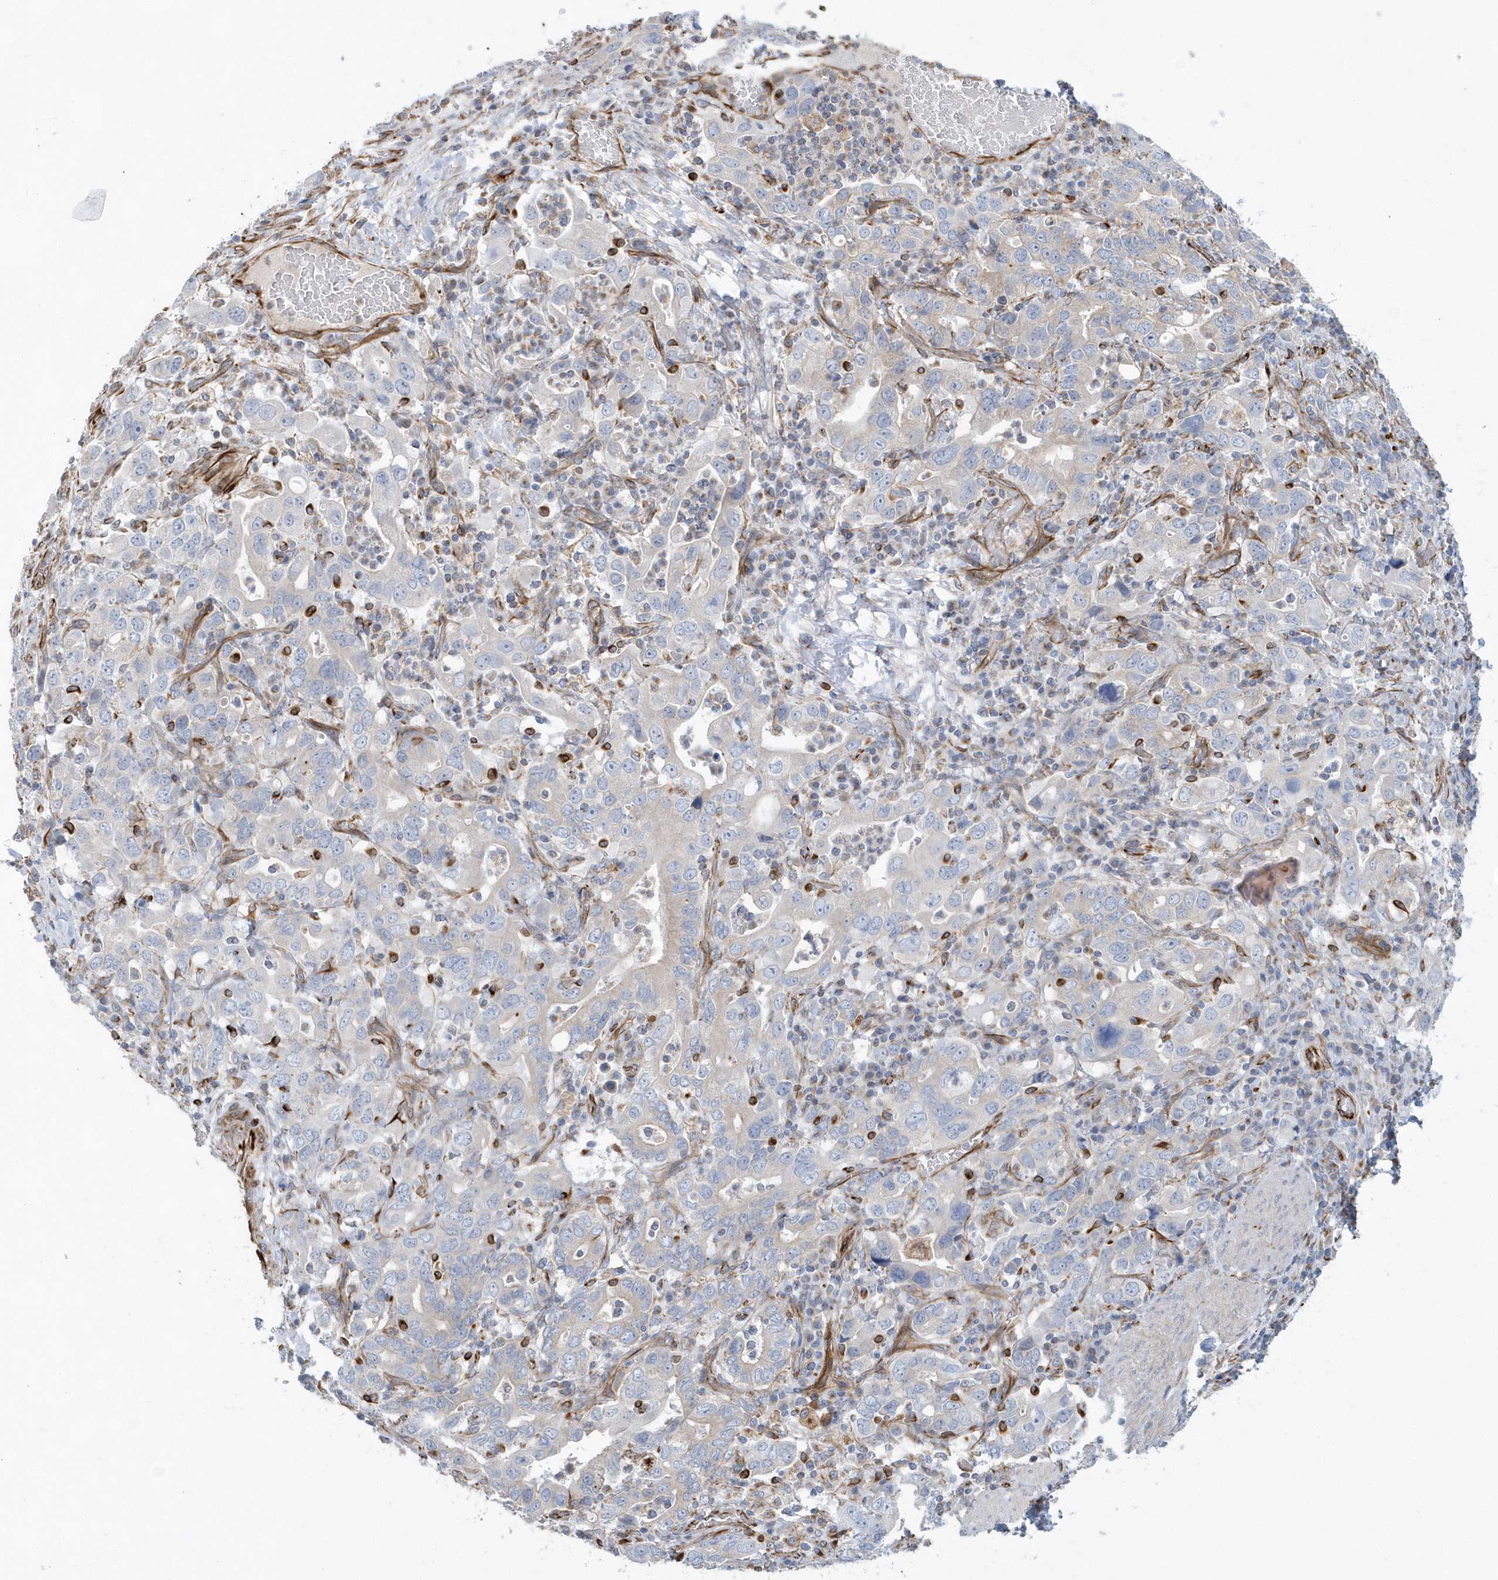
{"staining": {"intensity": "negative", "quantity": "none", "location": "none"}, "tissue": "stomach cancer", "cell_type": "Tumor cells", "image_type": "cancer", "snomed": [{"axis": "morphology", "description": "Adenocarcinoma, NOS"}, {"axis": "topography", "description": "Stomach, upper"}], "caption": "Immunohistochemistry (IHC) histopathology image of stomach cancer (adenocarcinoma) stained for a protein (brown), which demonstrates no positivity in tumor cells.", "gene": "RAB17", "patient": {"sex": "male", "age": 62}}